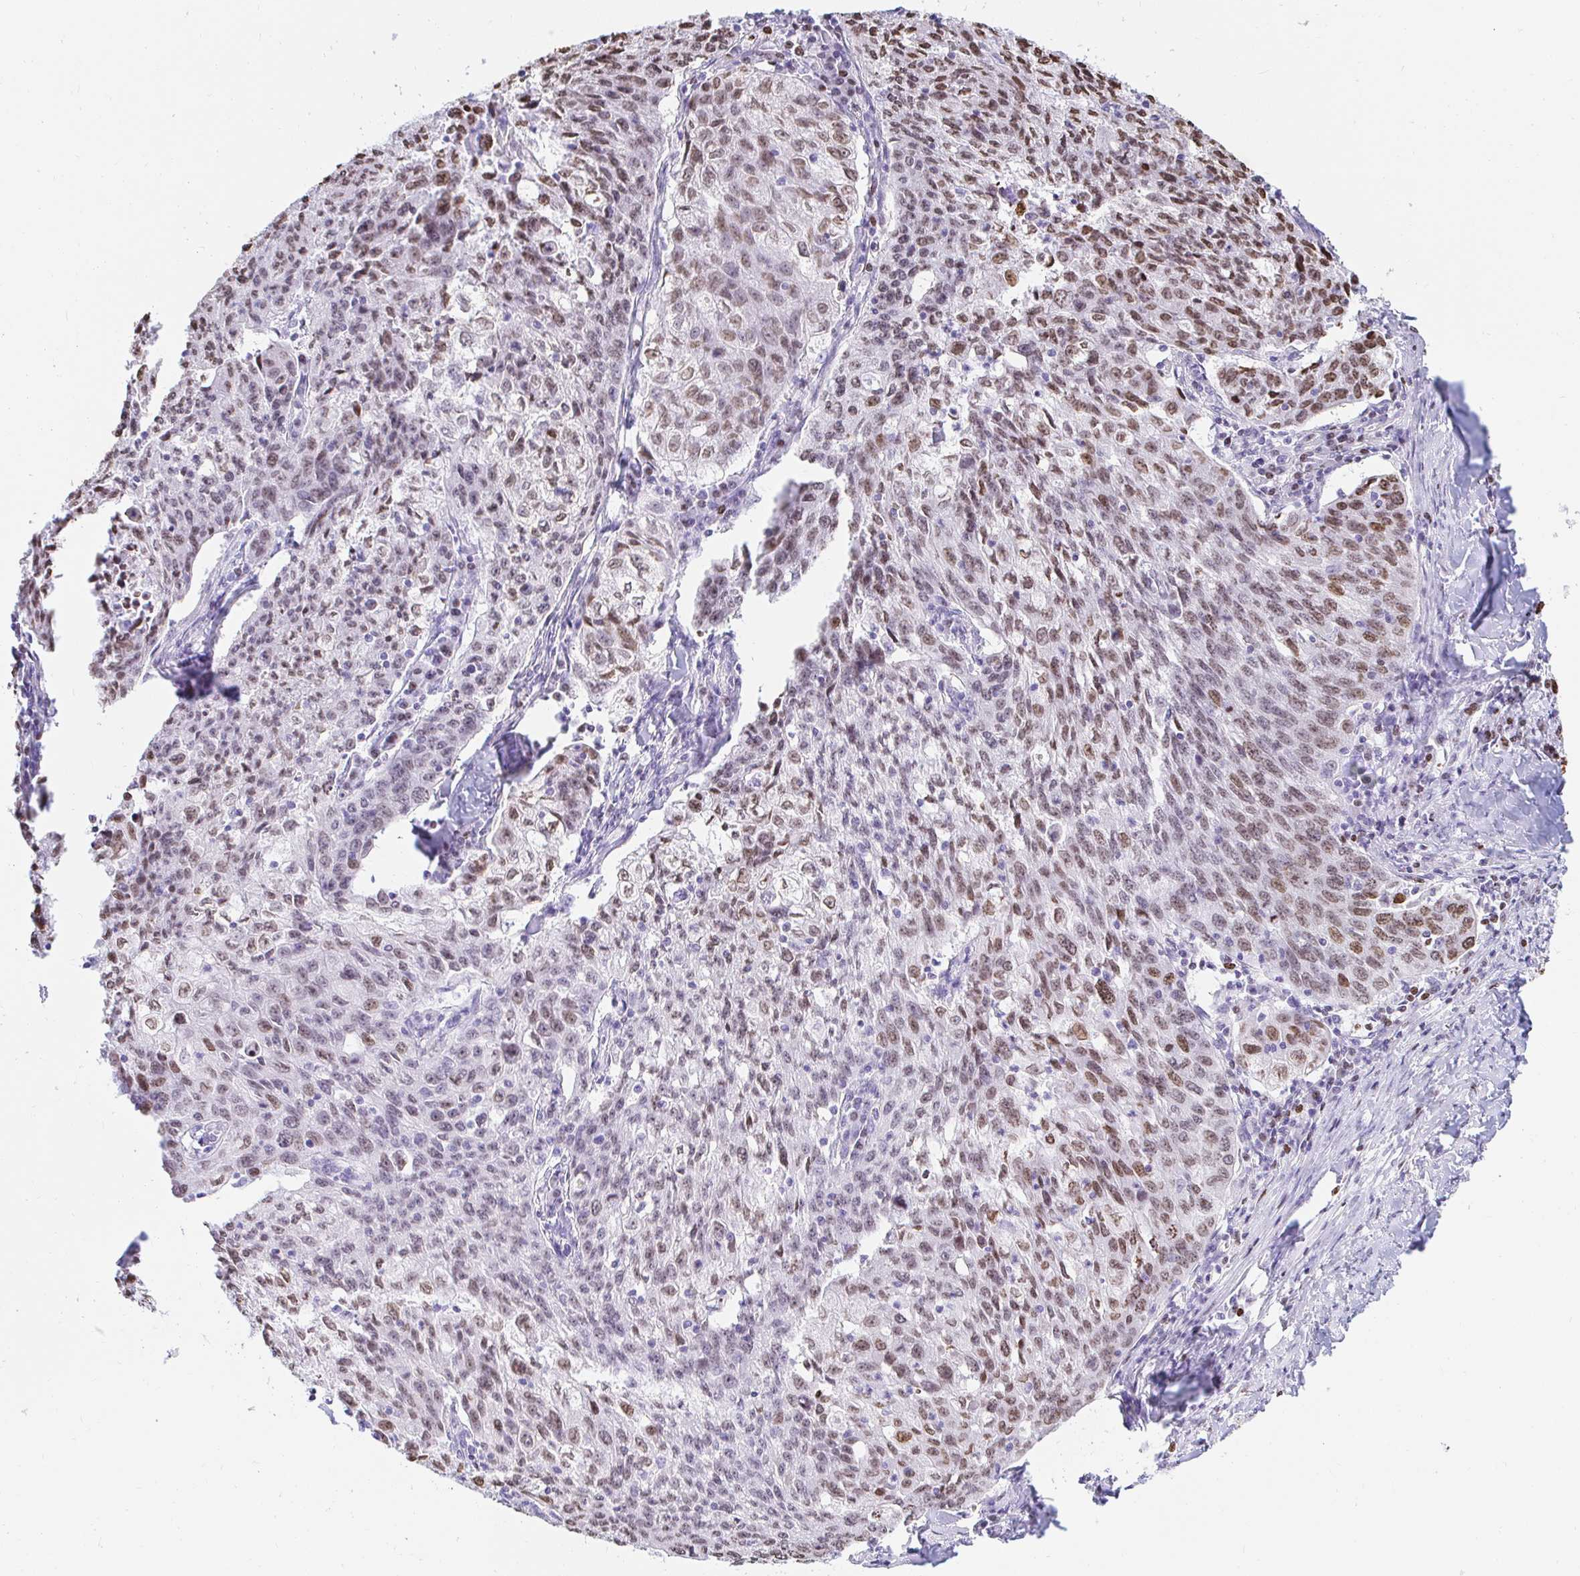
{"staining": {"intensity": "moderate", "quantity": "25%-75%", "location": "nuclear"}, "tissue": "lung cancer", "cell_type": "Tumor cells", "image_type": "cancer", "snomed": [{"axis": "morphology", "description": "Squamous cell carcinoma, NOS"}, {"axis": "morphology", "description": "Squamous cell carcinoma, metastatic, NOS"}, {"axis": "topography", "description": "Bronchus"}, {"axis": "topography", "description": "Lung"}], "caption": "IHC image of lung cancer stained for a protein (brown), which shows medium levels of moderate nuclear positivity in approximately 25%-75% of tumor cells.", "gene": "CAPSL", "patient": {"sex": "male", "age": 62}}